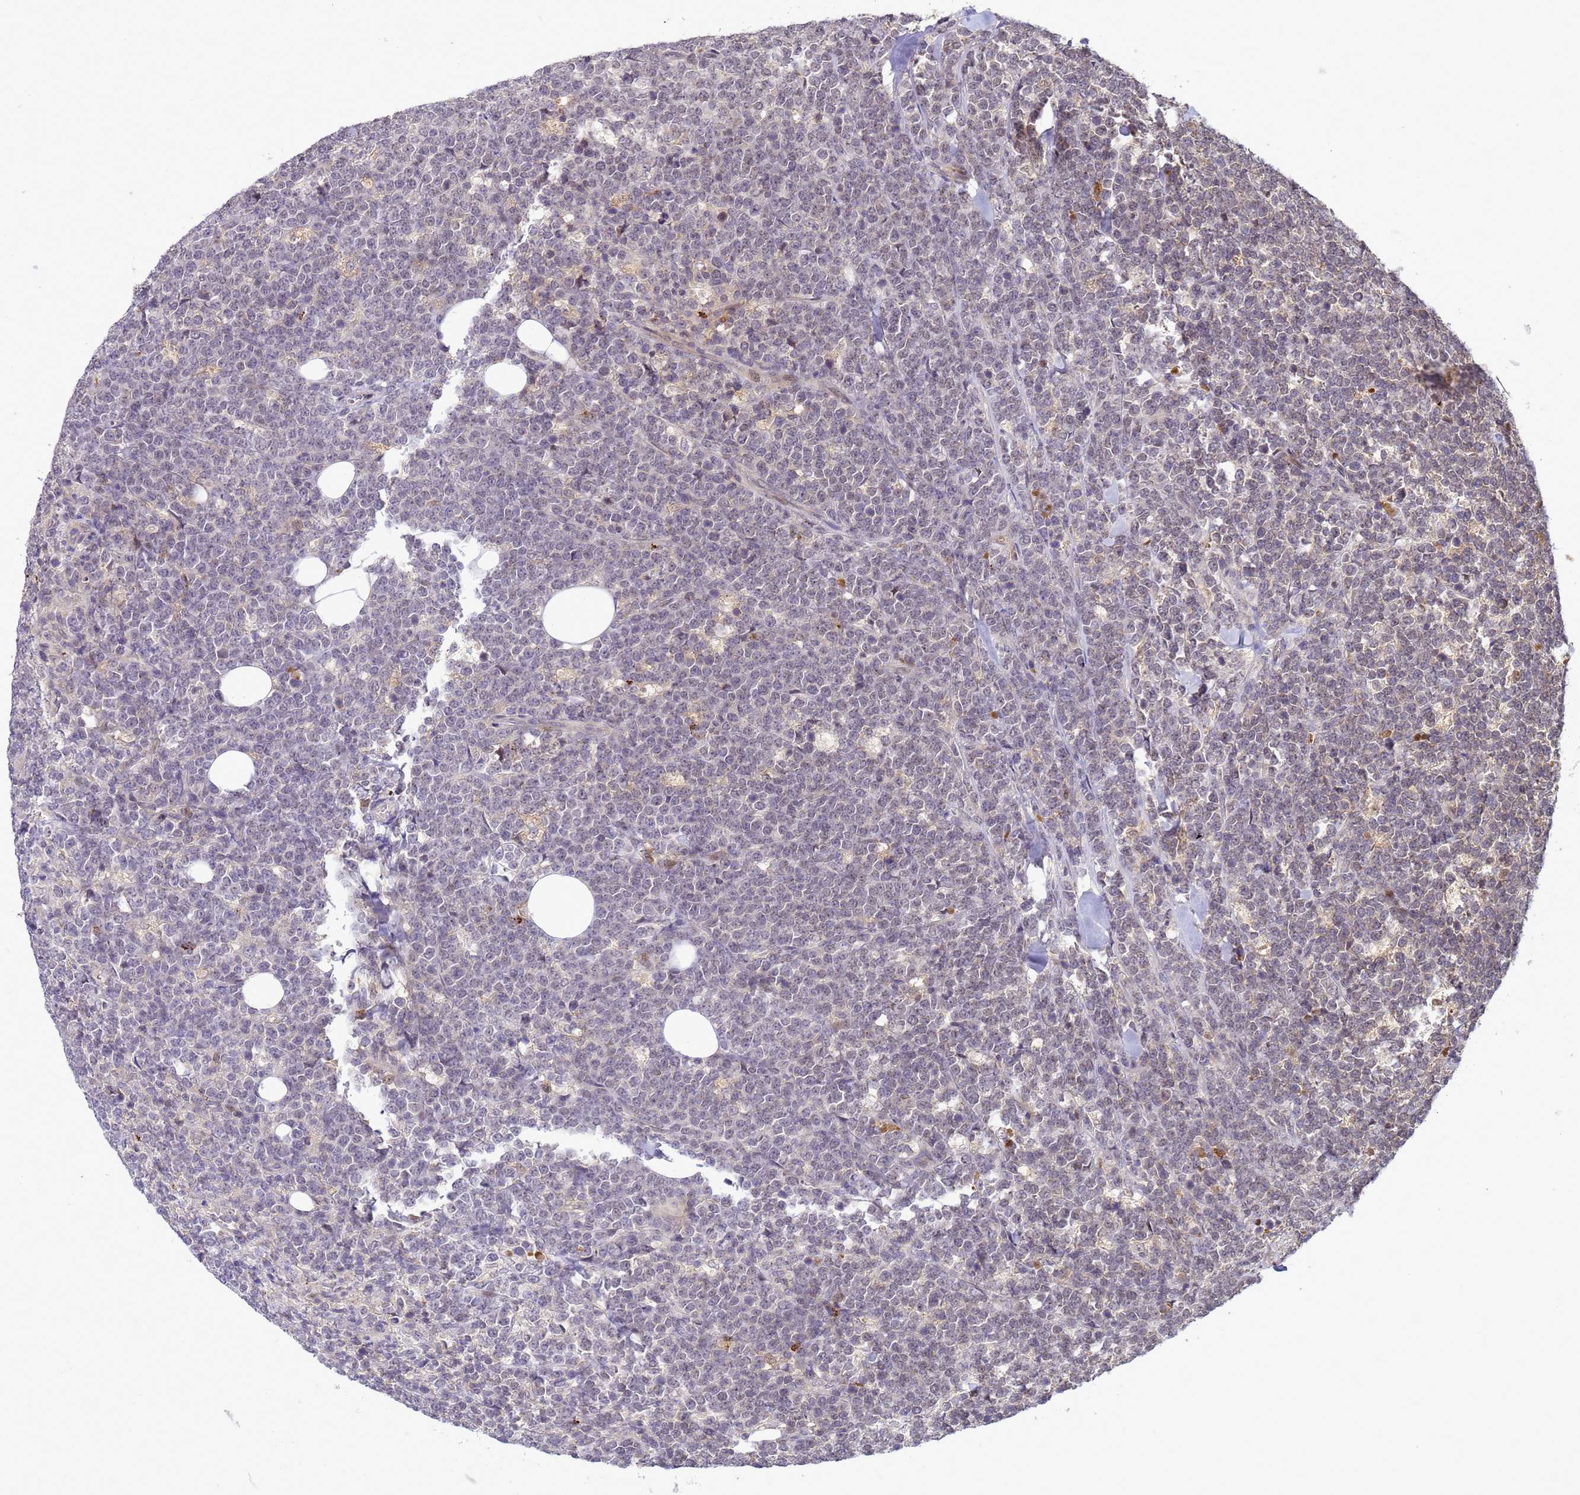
{"staining": {"intensity": "negative", "quantity": "none", "location": "none"}, "tissue": "lymphoma", "cell_type": "Tumor cells", "image_type": "cancer", "snomed": [{"axis": "morphology", "description": "Malignant lymphoma, non-Hodgkin's type, High grade"}, {"axis": "topography", "description": "Small intestine"}], "caption": "DAB immunohistochemical staining of high-grade malignant lymphoma, non-Hodgkin's type reveals no significant expression in tumor cells.", "gene": "TMEM74B", "patient": {"sex": "male", "age": 8}}